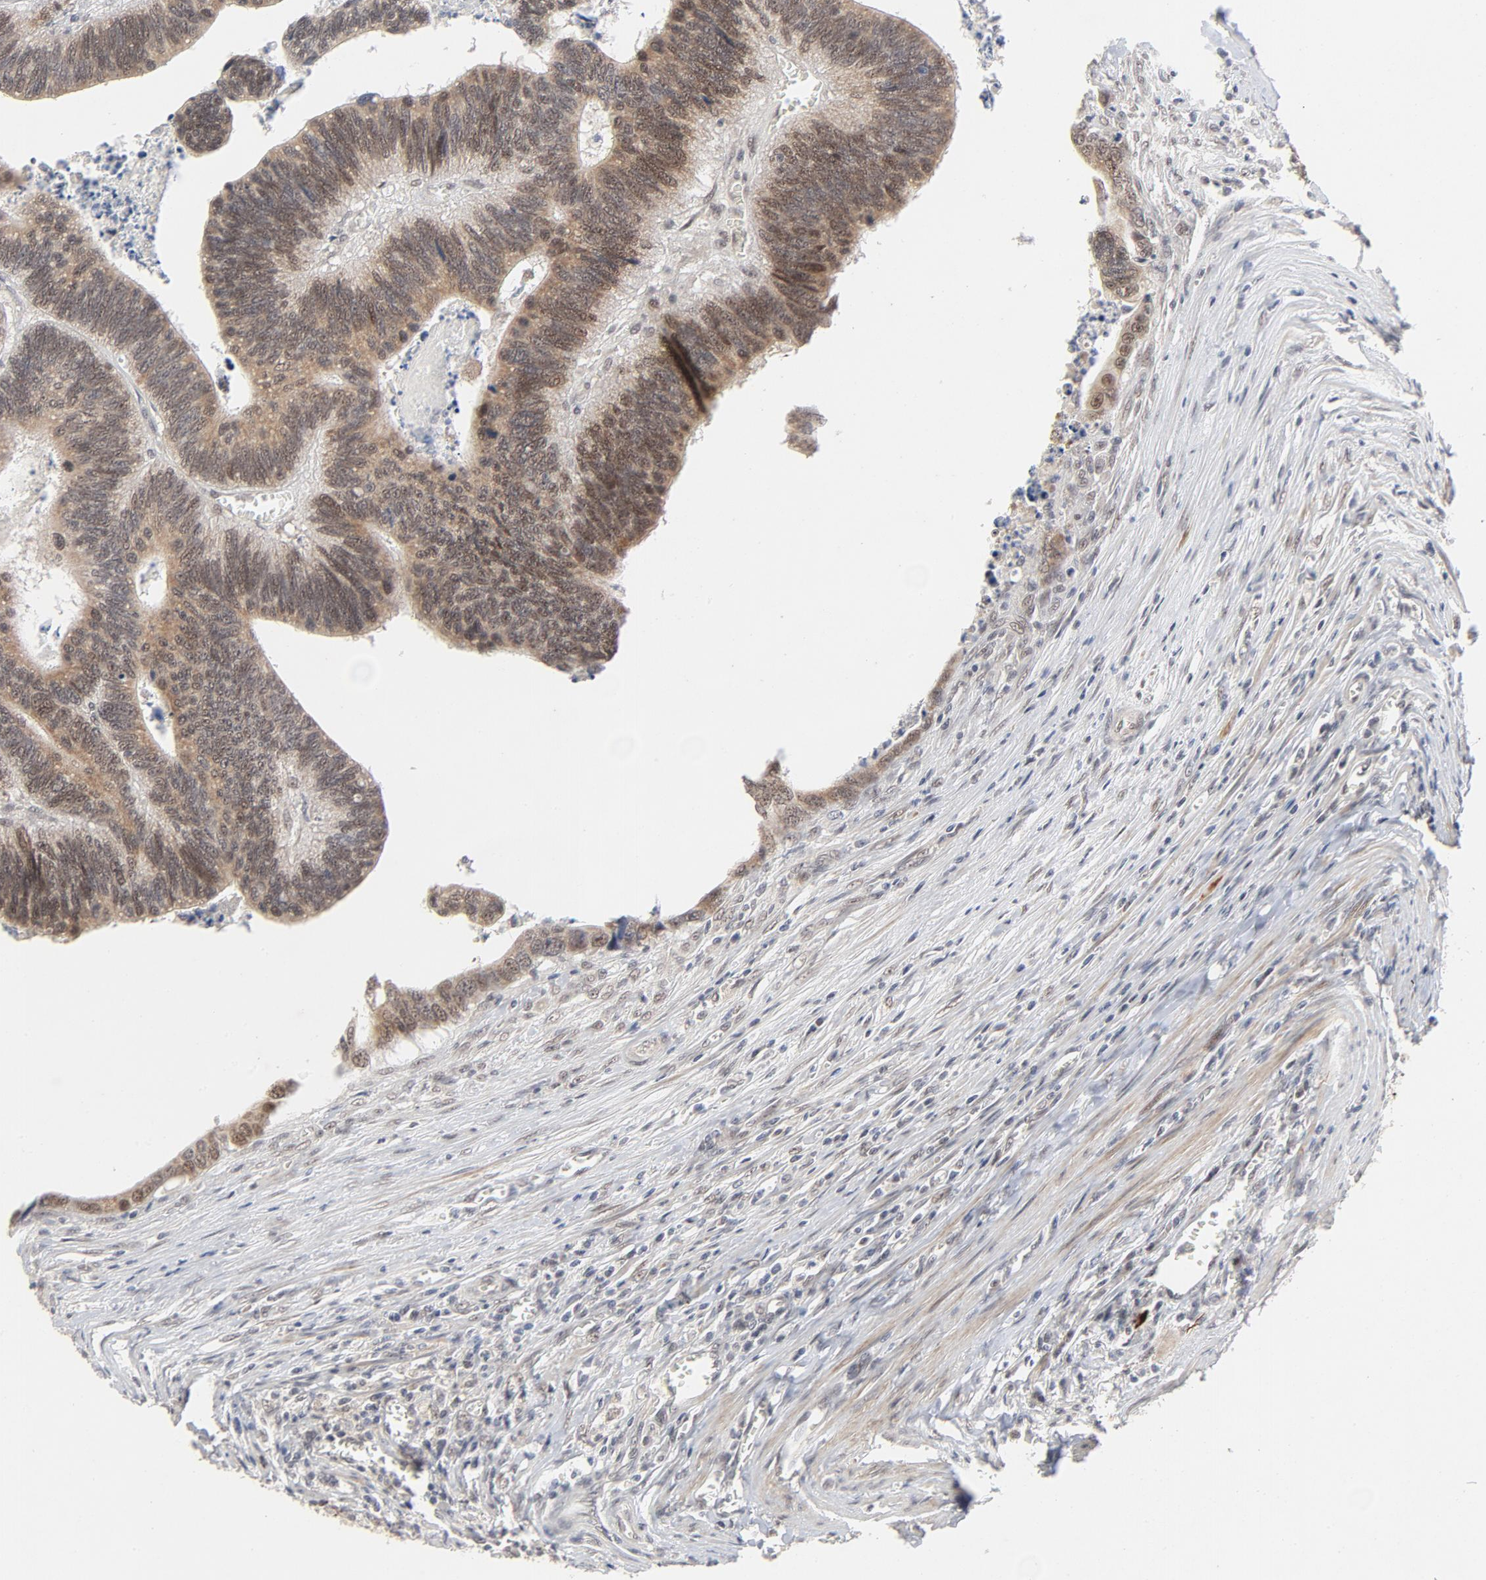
{"staining": {"intensity": "moderate", "quantity": ">75%", "location": "nuclear"}, "tissue": "colorectal cancer", "cell_type": "Tumor cells", "image_type": "cancer", "snomed": [{"axis": "morphology", "description": "Adenocarcinoma, NOS"}, {"axis": "topography", "description": "Colon"}], "caption": "This is an image of IHC staining of colorectal adenocarcinoma, which shows moderate positivity in the nuclear of tumor cells.", "gene": "ZKSCAN8", "patient": {"sex": "male", "age": 72}}